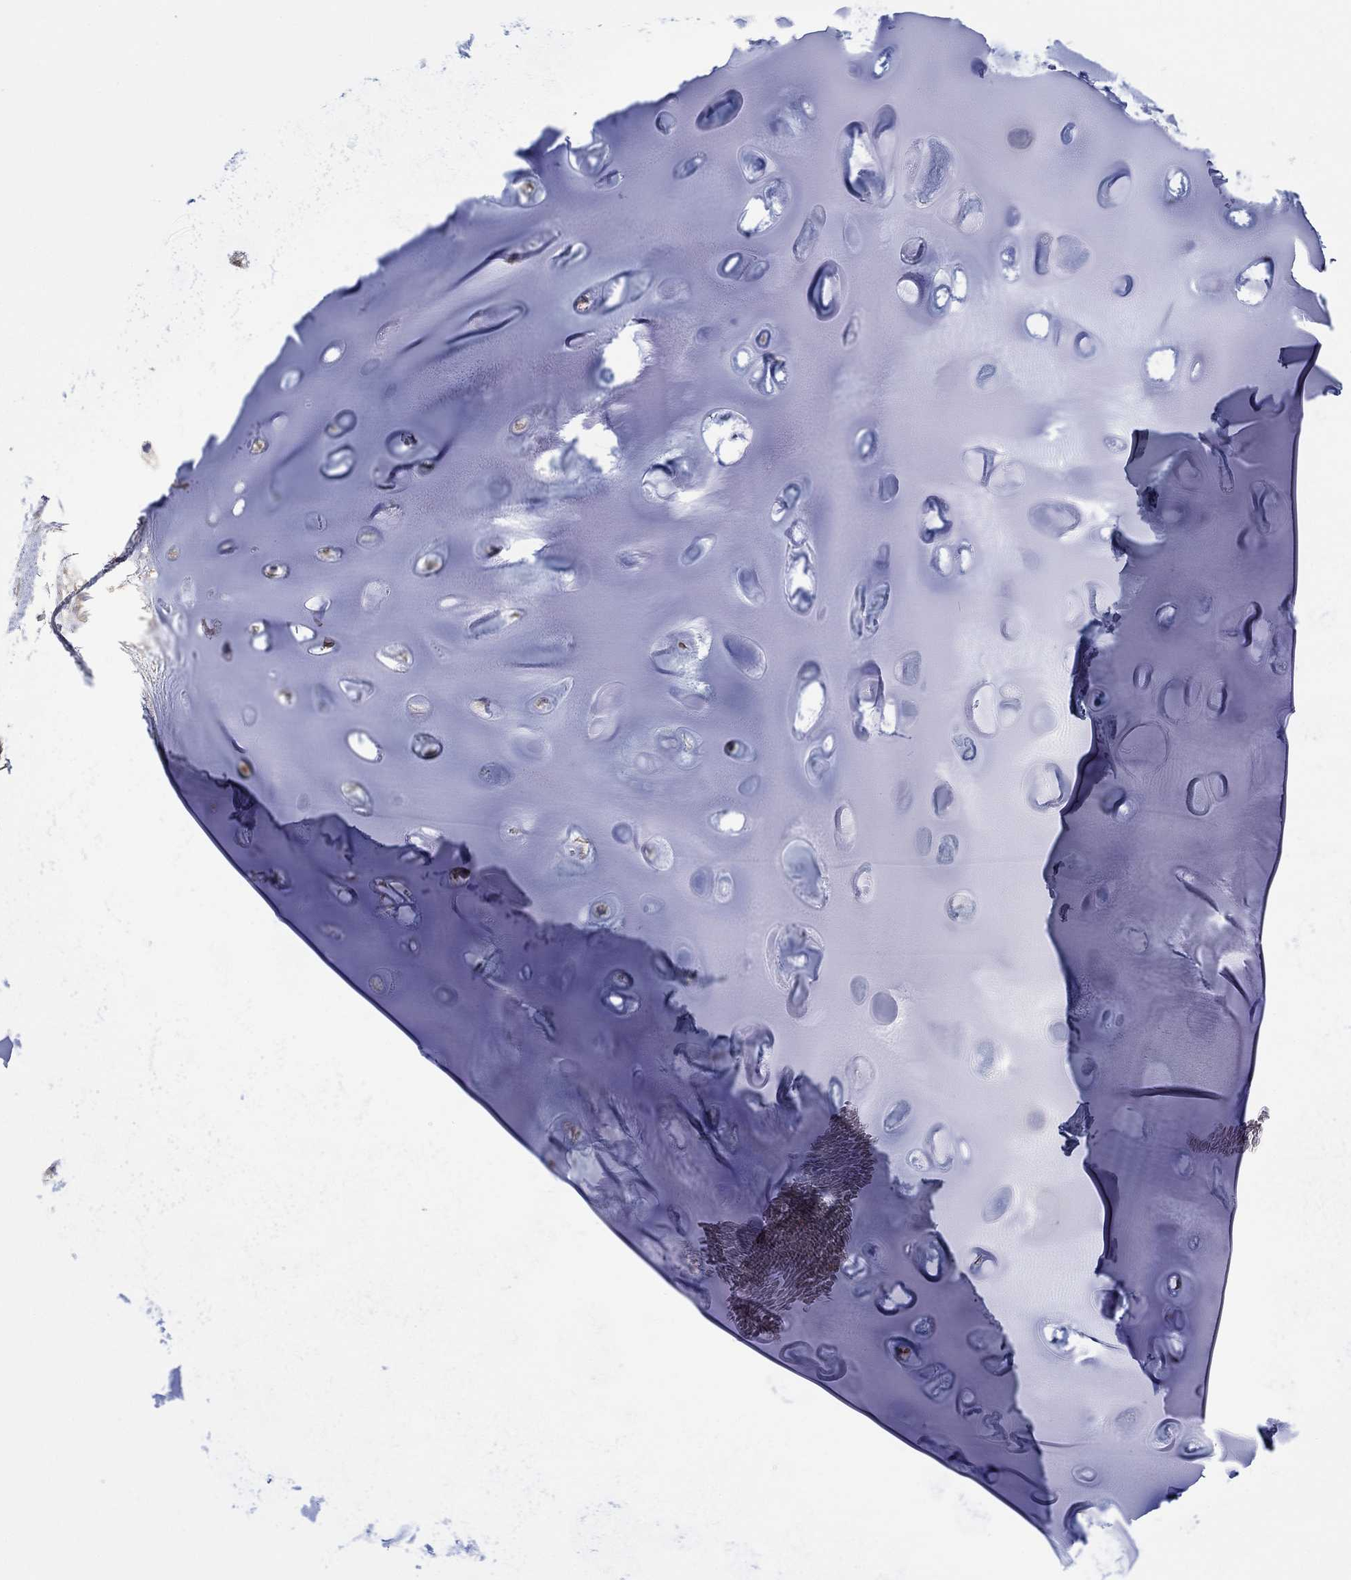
{"staining": {"intensity": "weak", "quantity": "<25%", "location": "cytoplasmic/membranous"}, "tissue": "soft tissue", "cell_type": "Chondrocytes", "image_type": "normal", "snomed": [{"axis": "morphology", "description": "Normal tissue, NOS"}, {"axis": "morphology", "description": "Squamous cell carcinoma, NOS"}, {"axis": "topography", "description": "Cartilage tissue"}, {"axis": "topography", "description": "Lung"}], "caption": "Immunohistochemistry micrograph of benign soft tissue stained for a protein (brown), which demonstrates no positivity in chondrocytes. (DAB (3,3'-diaminobenzidine) IHC, high magnification).", "gene": "FMN1", "patient": {"sex": "male", "age": 66}}